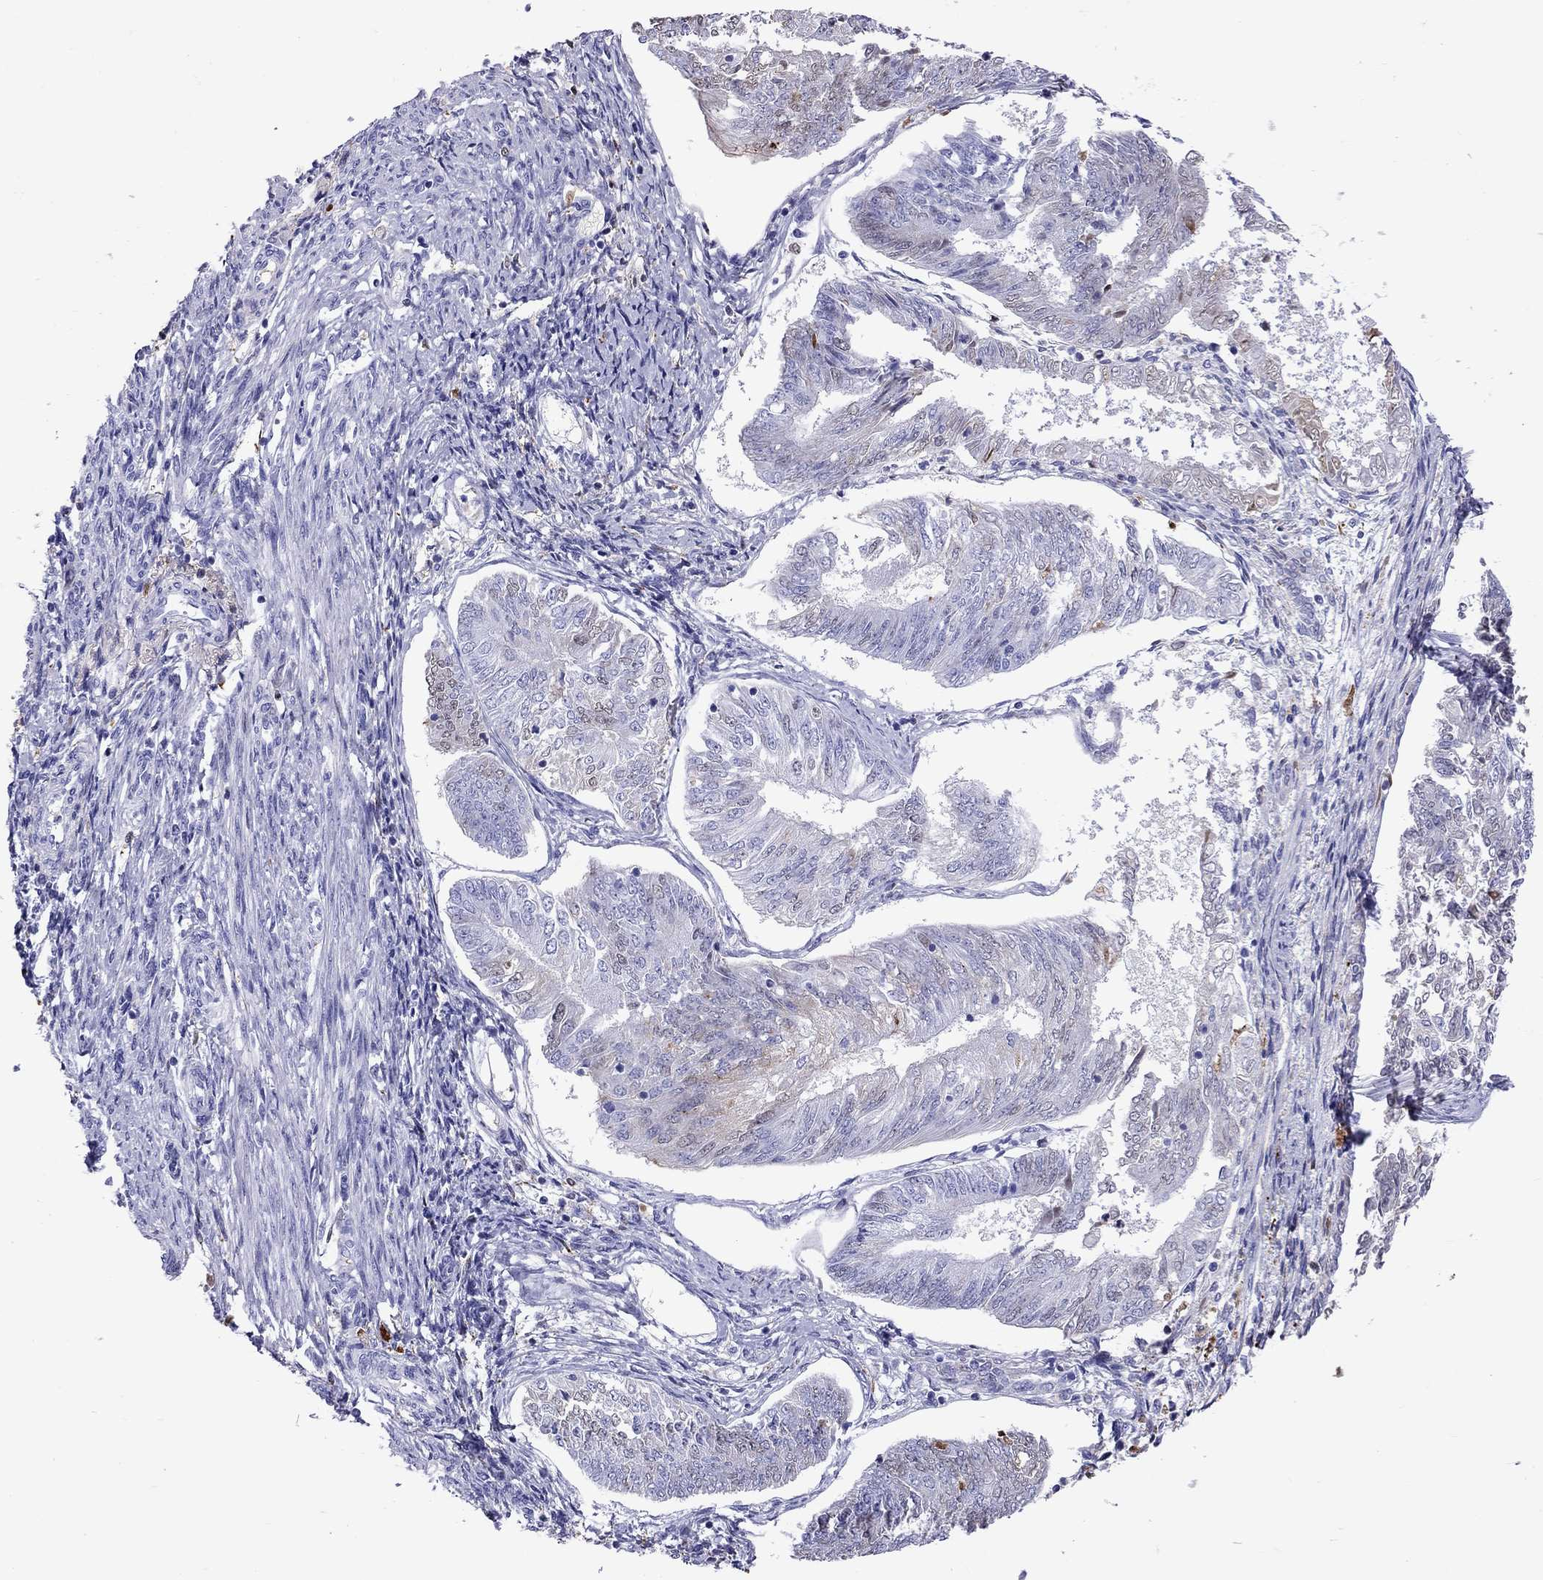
{"staining": {"intensity": "negative", "quantity": "none", "location": "none"}, "tissue": "endometrial cancer", "cell_type": "Tumor cells", "image_type": "cancer", "snomed": [{"axis": "morphology", "description": "Adenocarcinoma, NOS"}, {"axis": "topography", "description": "Endometrium"}], "caption": "Immunohistochemistry micrograph of neoplastic tissue: human endometrial adenocarcinoma stained with DAB displays no significant protein expression in tumor cells.", "gene": "SERPINA3", "patient": {"sex": "female", "age": 58}}